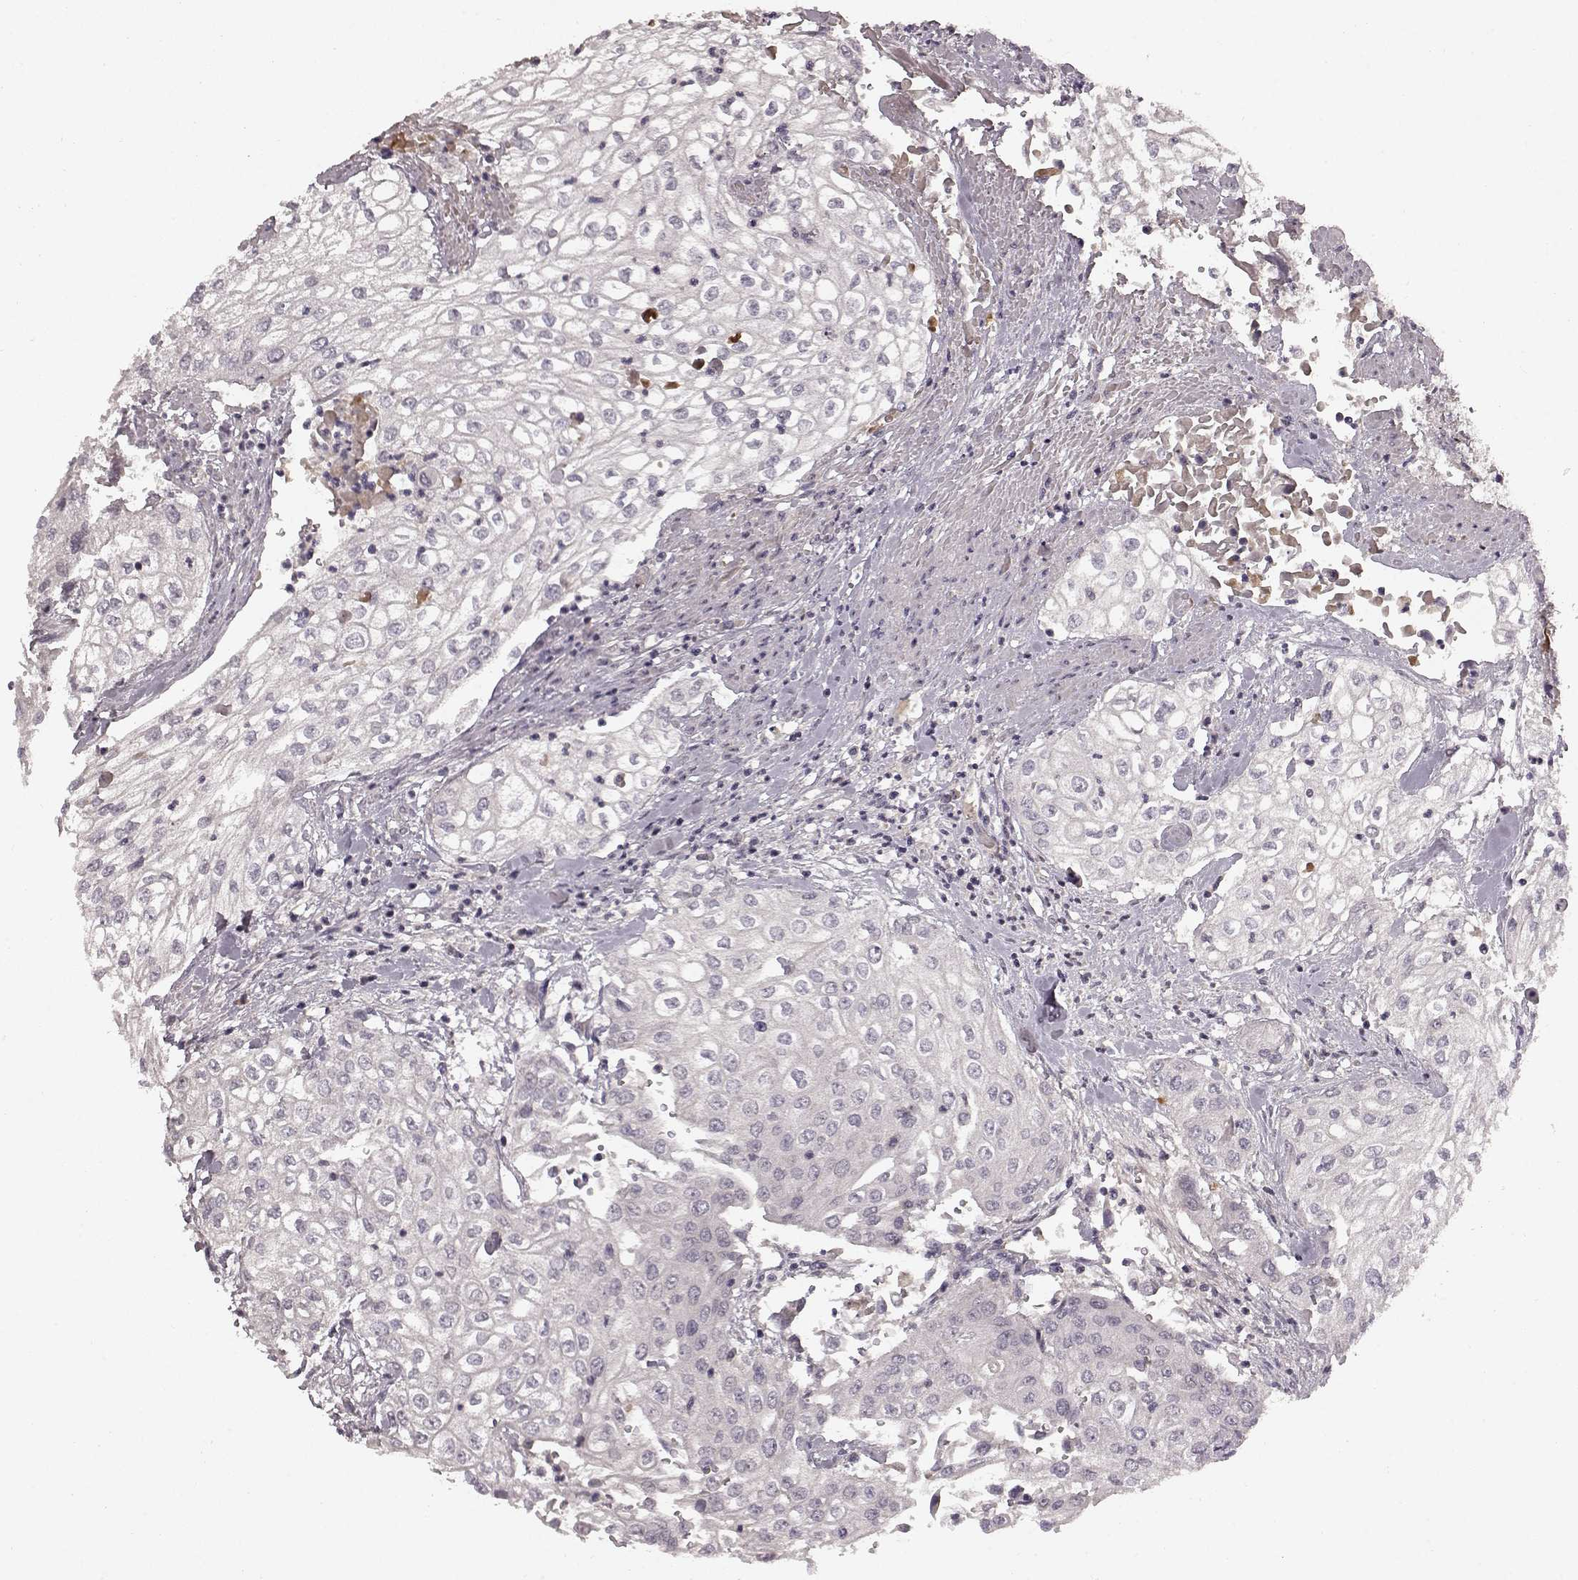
{"staining": {"intensity": "negative", "quantity": "none", "location": "none"}, "tissue": "urothelial cancer", "cell_type": "Tumor cells", "image_type": "cancer", "snomed": [{"axis": "morphology", "description": "Urothelial carcinoma, High grade"}, {"axis": "topography", "description": "Urinary bladder"}], "caption": "Immunohistochemistry histopathology image of neoplastic tissue: urothelial cancer stained with DAB demonstrates no significant protein positivity in tumor cells. (DAB IHC visualized using brightfield microscopy, high magnification).", "gene": "SLC22A18", "patient": {"sex": "male", "age": 62}}